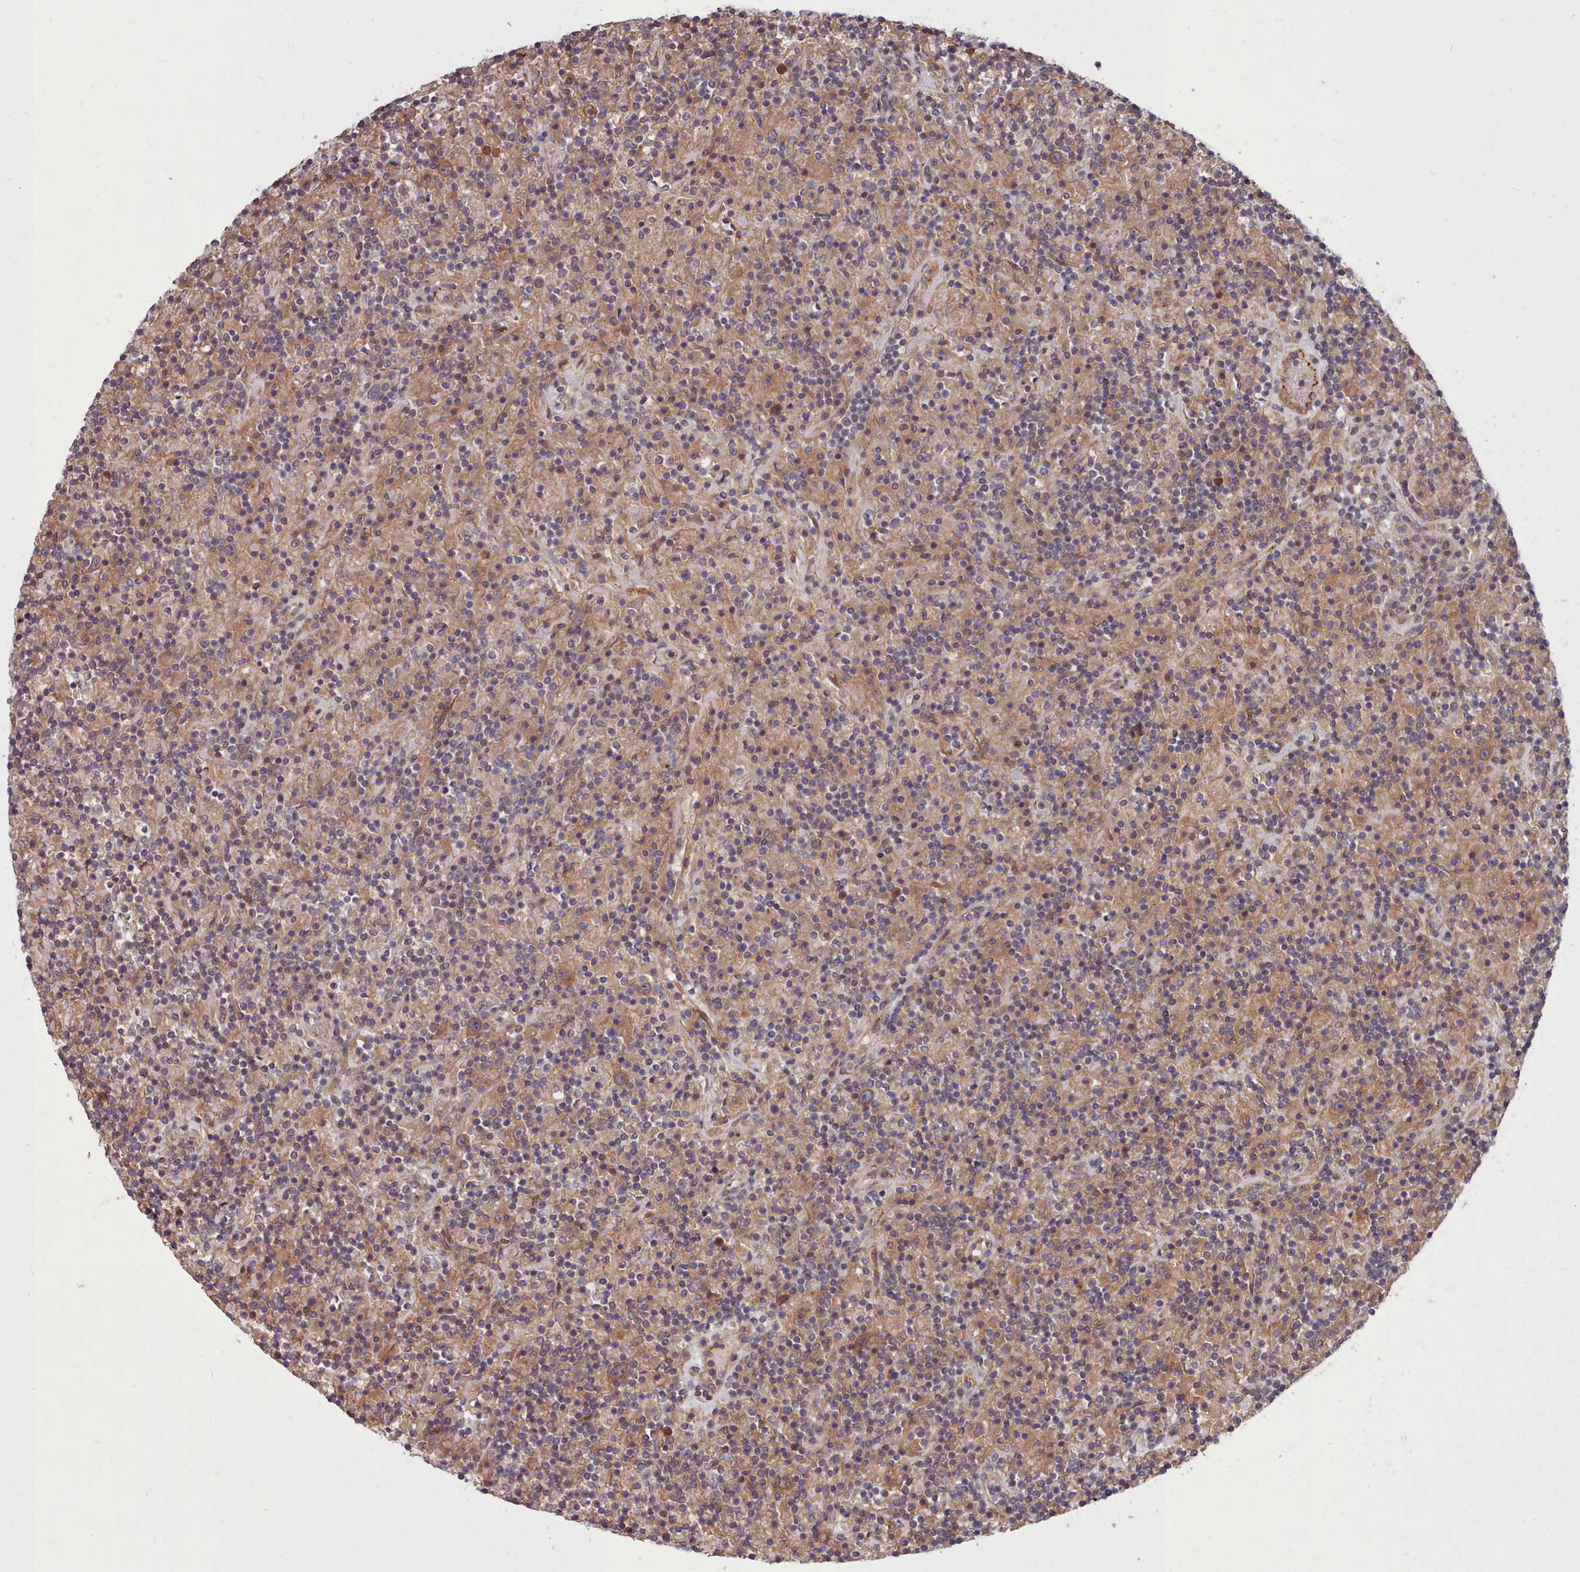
{"staining": {"intensity": "moderate", "quantity": ">75%", "location": "cytoplasmic/membranous"}, "tissue": "lymphoma", "cell_type": "Tumor cells", "image_type": "cancer", "snomed": [{"axis": "morphology", "description": "Hodgkin's disease, NOS"}, {"axis": "topography", "description": "Lymph node"}], "caption": "DAB (3,3'-diaminobenzidine) immunohistochemical staining of lymphoma exhibits moderate cytoplasmic/membranous protein expression in about >75% of tumor cells.", "gene": "STUB1", "patient": {"sex": "male", "age": 70}}